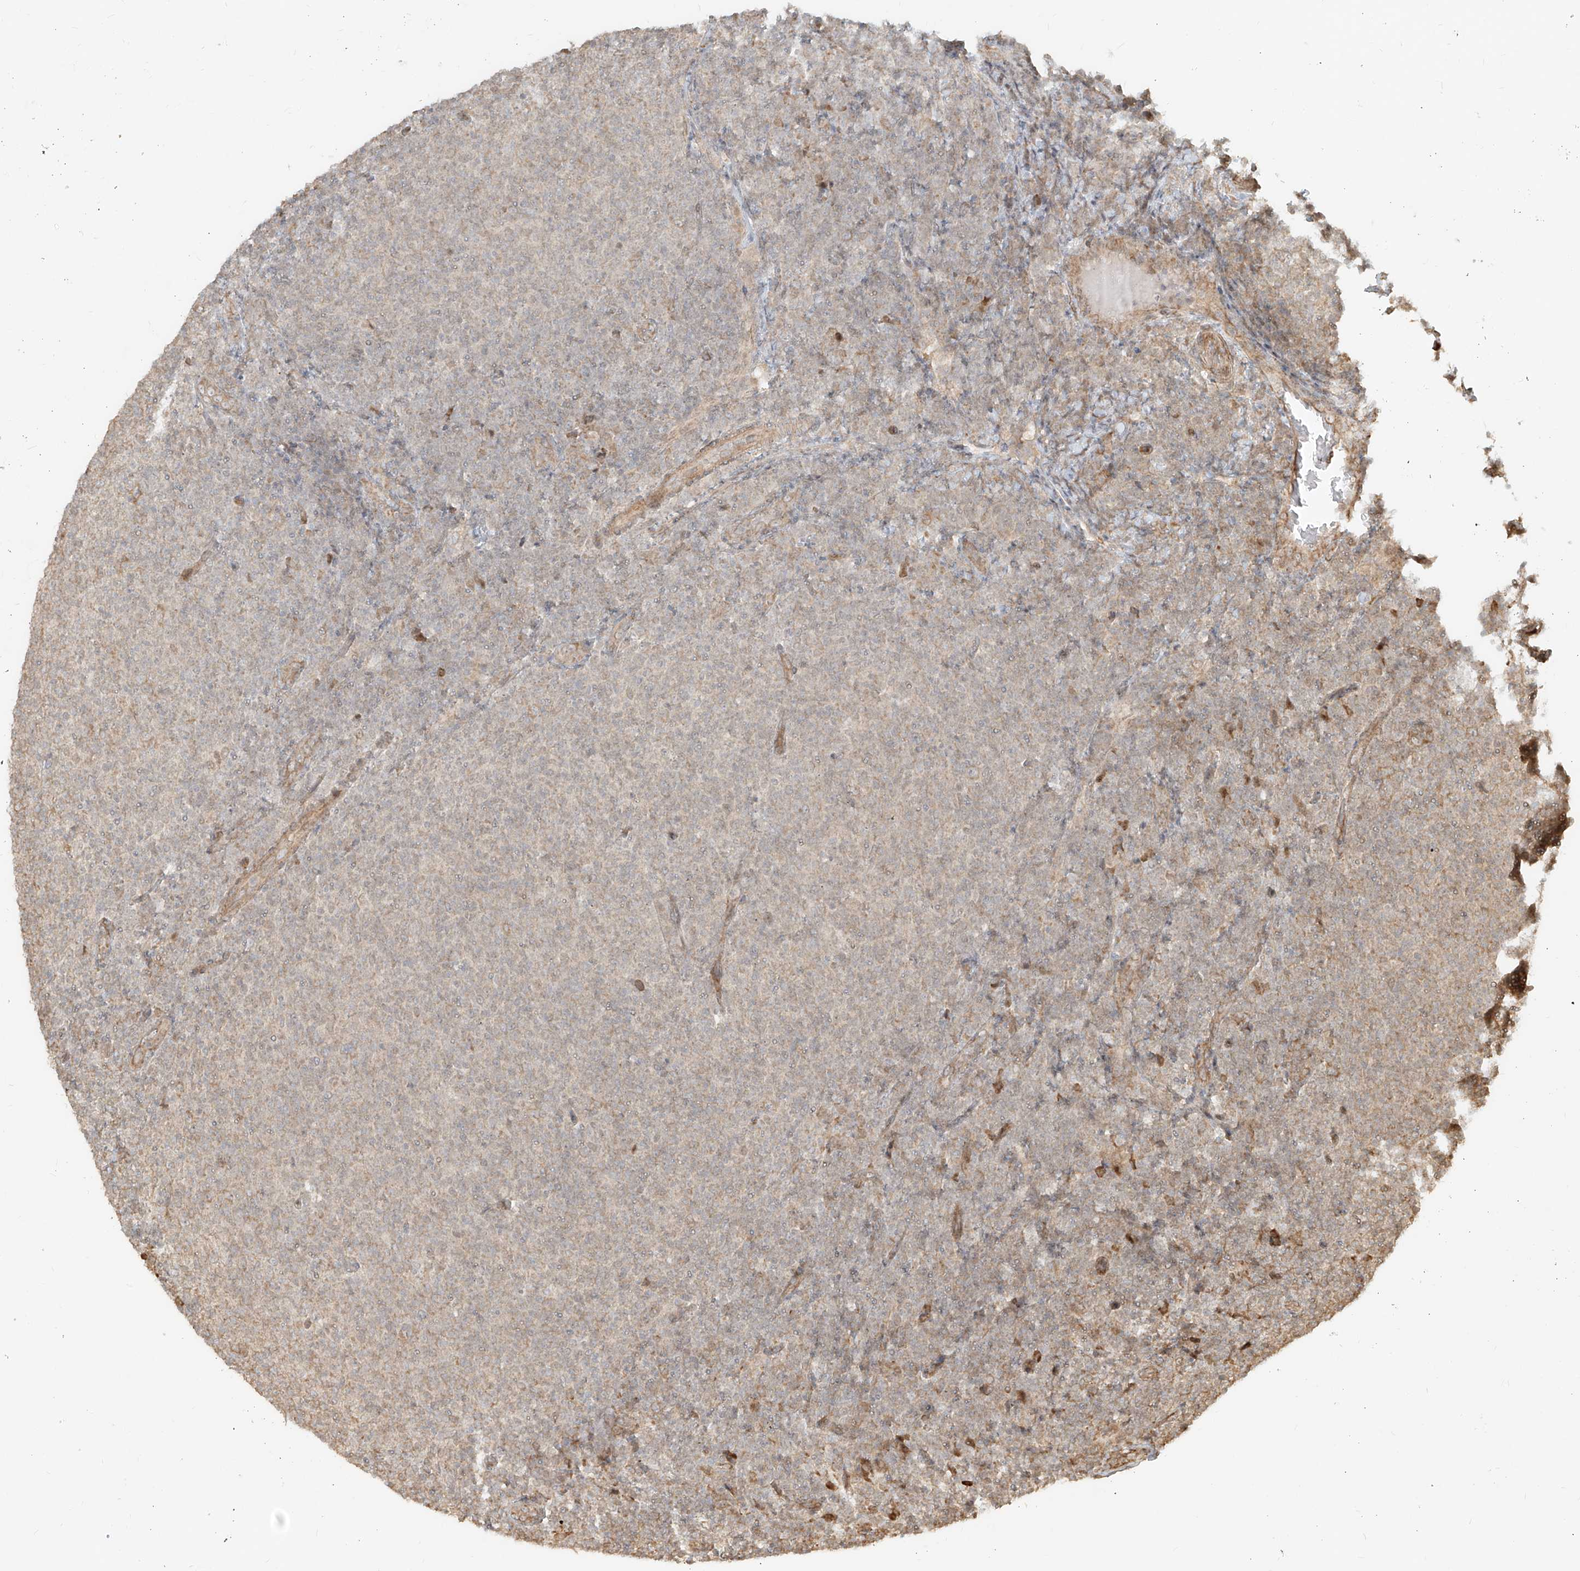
{"staining": {"intensity": "weak", "quantity": "25%-75%", "location": "cytoplasmic/membranous"}, "tissue": "lymphoma", "cell_type": "Tumor cells", "image_type": "cancer", "snomed": [{"axis": "morphology", "description": "Malignant lymphoma, non-Hodgkin's type, Low grade"}, {"axis": "topography", "description": "Lymph node"}], "caption": "Human low-grade malignant lymphoma, non-Hodgkin's type stained with a brown dye displays weak cytoplasmic/membranous positive staining in approximately 25%-75% of tumor cells.", "gene": "UBE2K", "patient": {"sex": "male", "age": 66}}